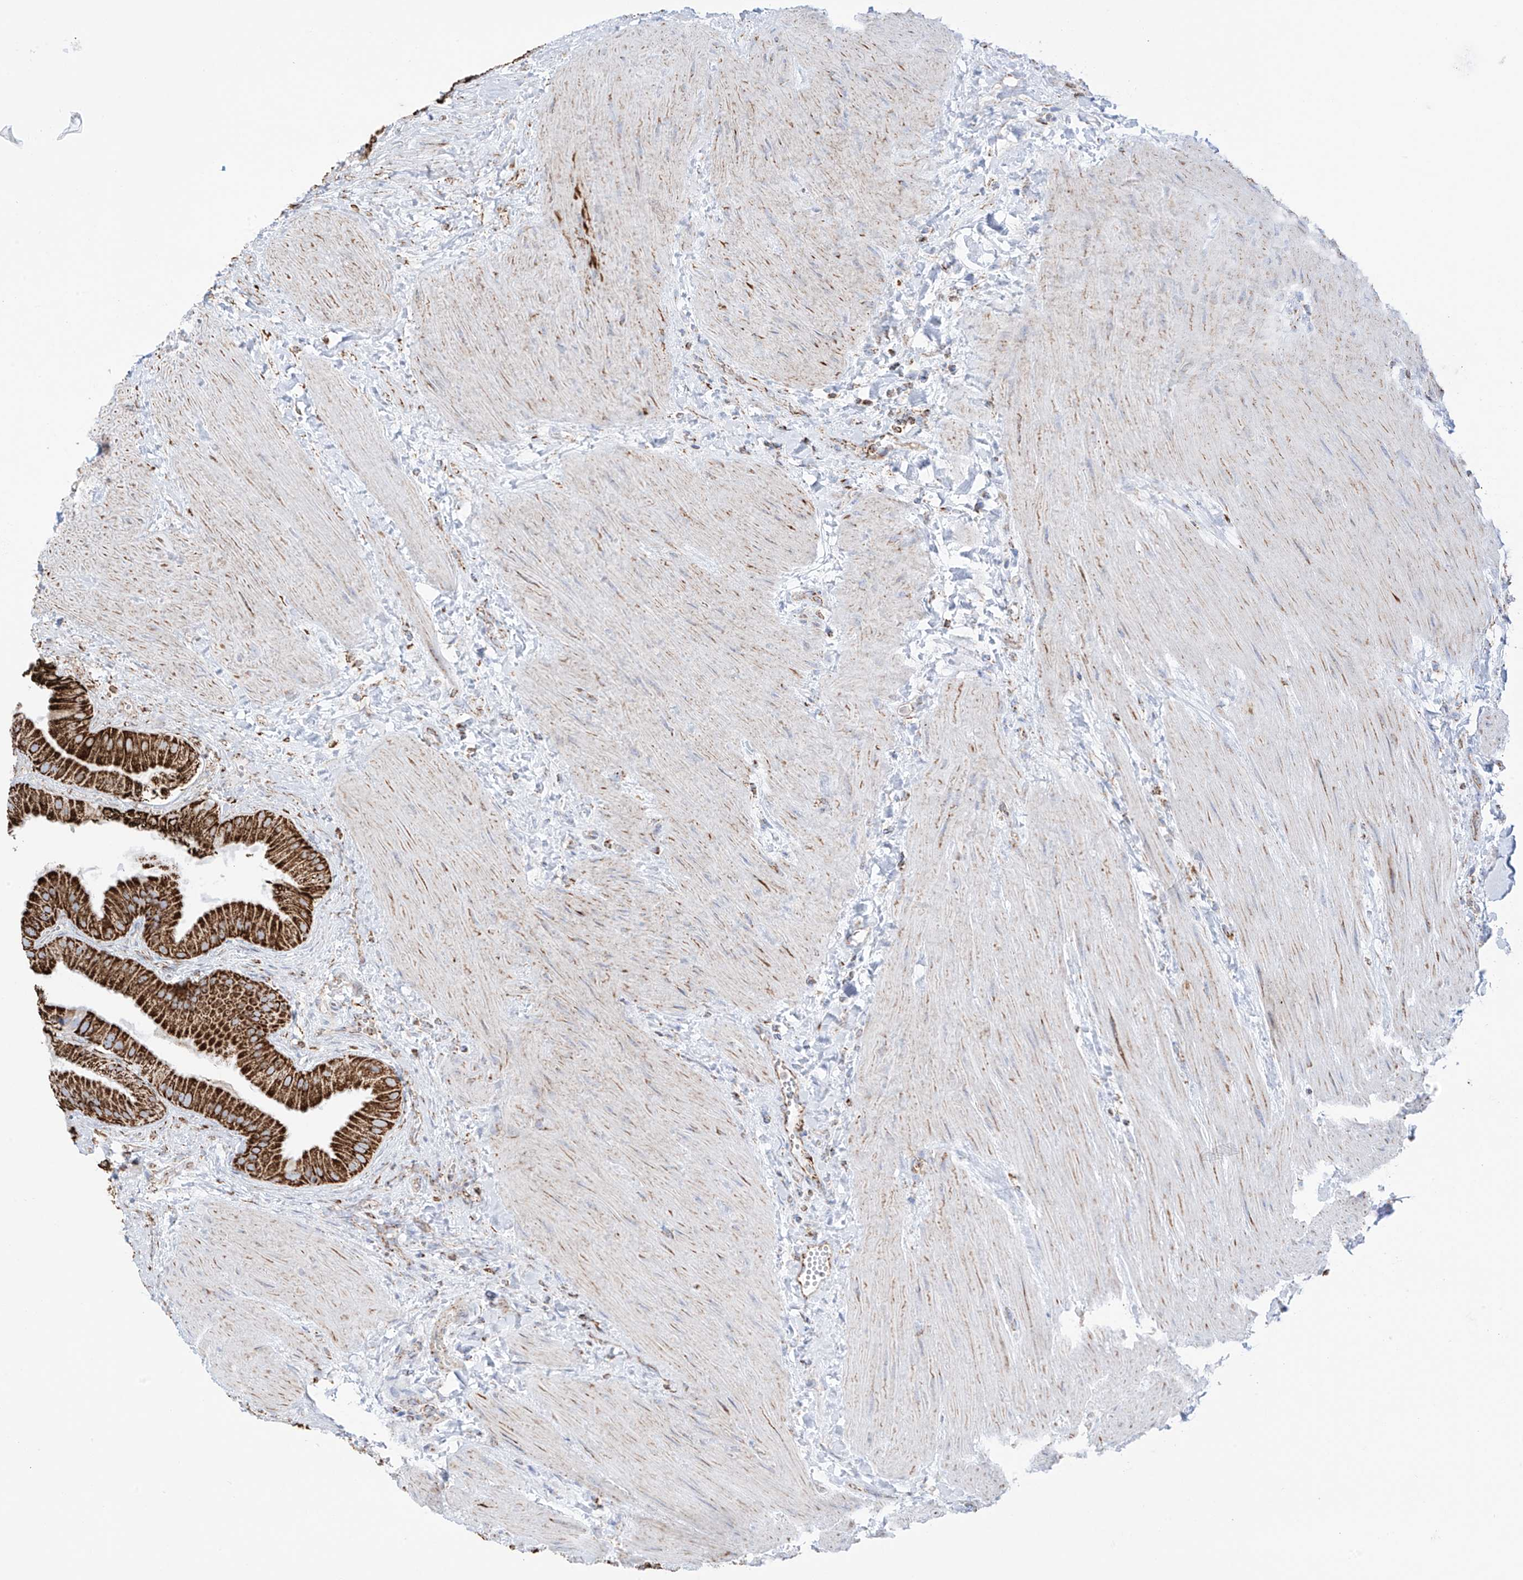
{"staining": {"intensity": "strong", "quantity": ">75%", "location": "cytoplasmic/membranous"}, "tissue": "gallbladder", "cell_type": "Glandular cells", "image_type": "normal", "snomed": [{"axis": "morphology", "description": "Normal tissue, NOS"}, {"axis": "topography", "description": "Gallbladder"}], "caption": "High-magnification brightfield microscopy of benign gallbladder stained with DAB (3,3'-diaminobenzidine) (brown) and counterstained with hematoxylin (blue). glandular cells exhibit strong cytoplasmic/membranous positivity is present in approximately>75% of cells.", "gene": "XKR3", "patient": {"sex": "male", "age": 55}}